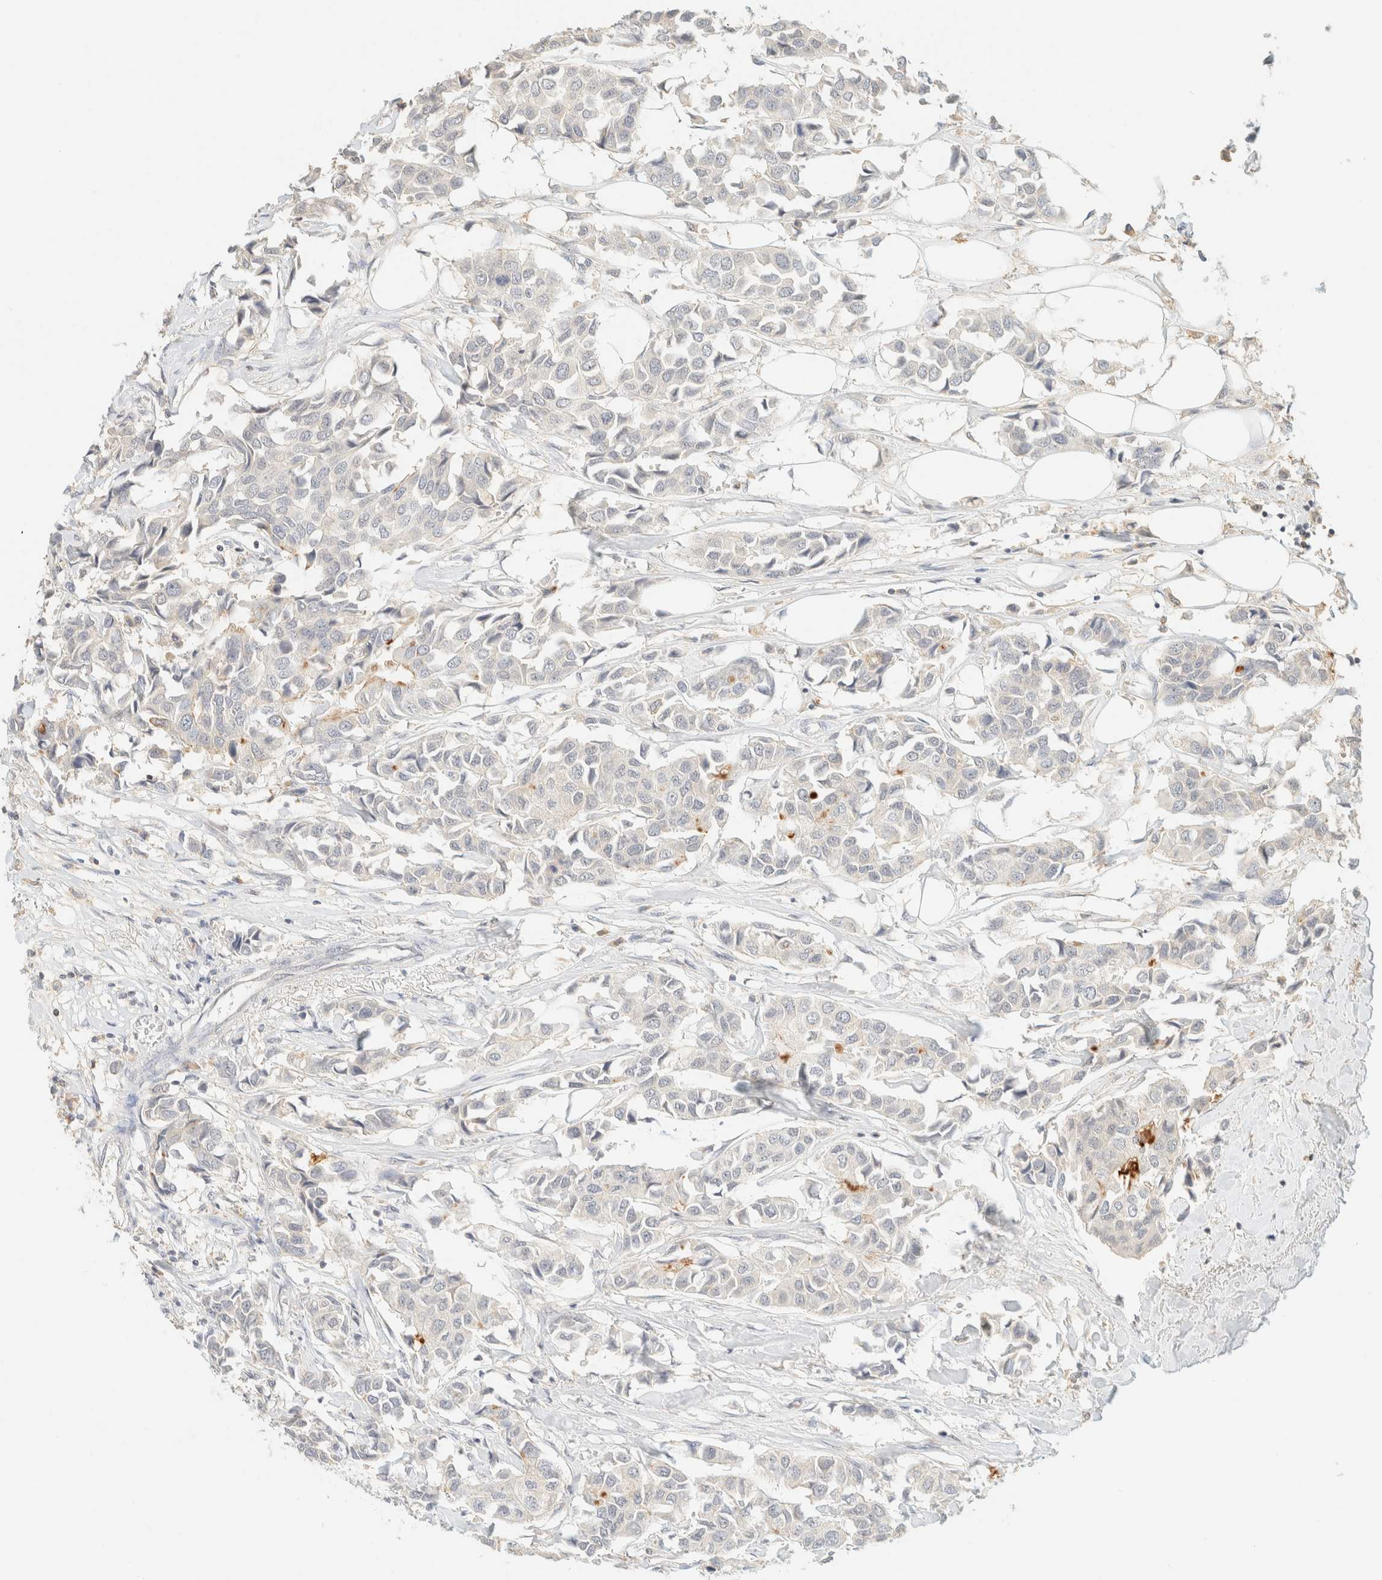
{"staining": {"intensity": "negative", "quantity": "none", "location": "none"}, "tissue": "breast cancer", "cell_type": "Tumor cells", "image_type": "cancer", "snomed": [{"axis": "morphology", "description": "Duct carcinoma"}, {"axis": "topography", "description": "Breast"}], "caption": "There is no significant positivity in tumor cells of breast cancer.", "gene": "TIMD4", "patient": {"sex": "female", "age": 80}}